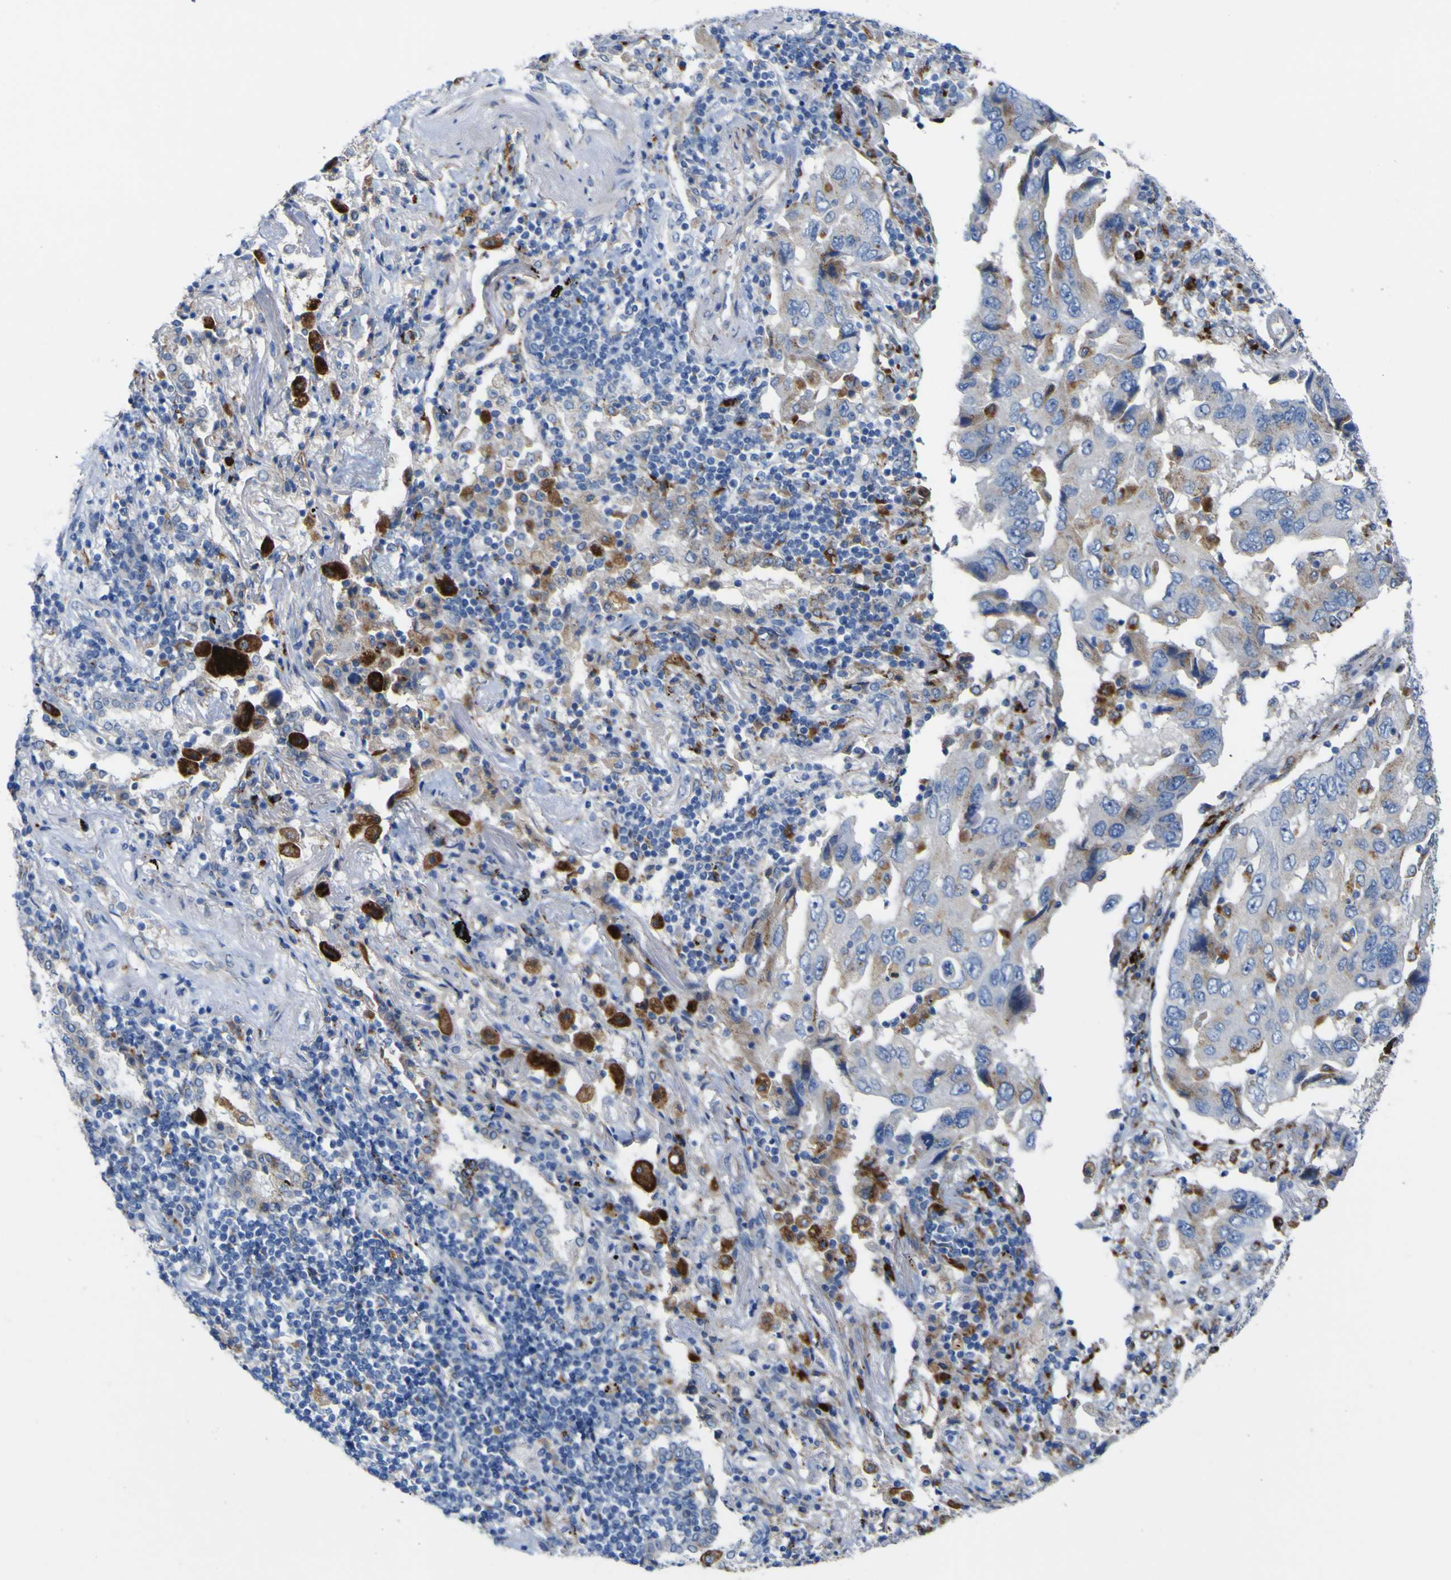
{"staining": {"intensity": "moderate", "quantity": "25%-75%", "location": "cytoplasmic/membranous"}, "tissue": "lung cancer", "cell_type": "Tumor cells", "image_type": "cancer", "snomed": [{"axis": "morphology", "description": "Adenocarcinoma, NOS"}, {"axis": "topography", "description": "Lung"}], "caption": "Moderate cytoplasmic/membranous staining for a protein is seen in about 25%-75% of tumor cells of lung cancer (adenocarcinoma) using IHC.", "gene": "PTPRF", "patient": {"sex": "female", "age": 65}}